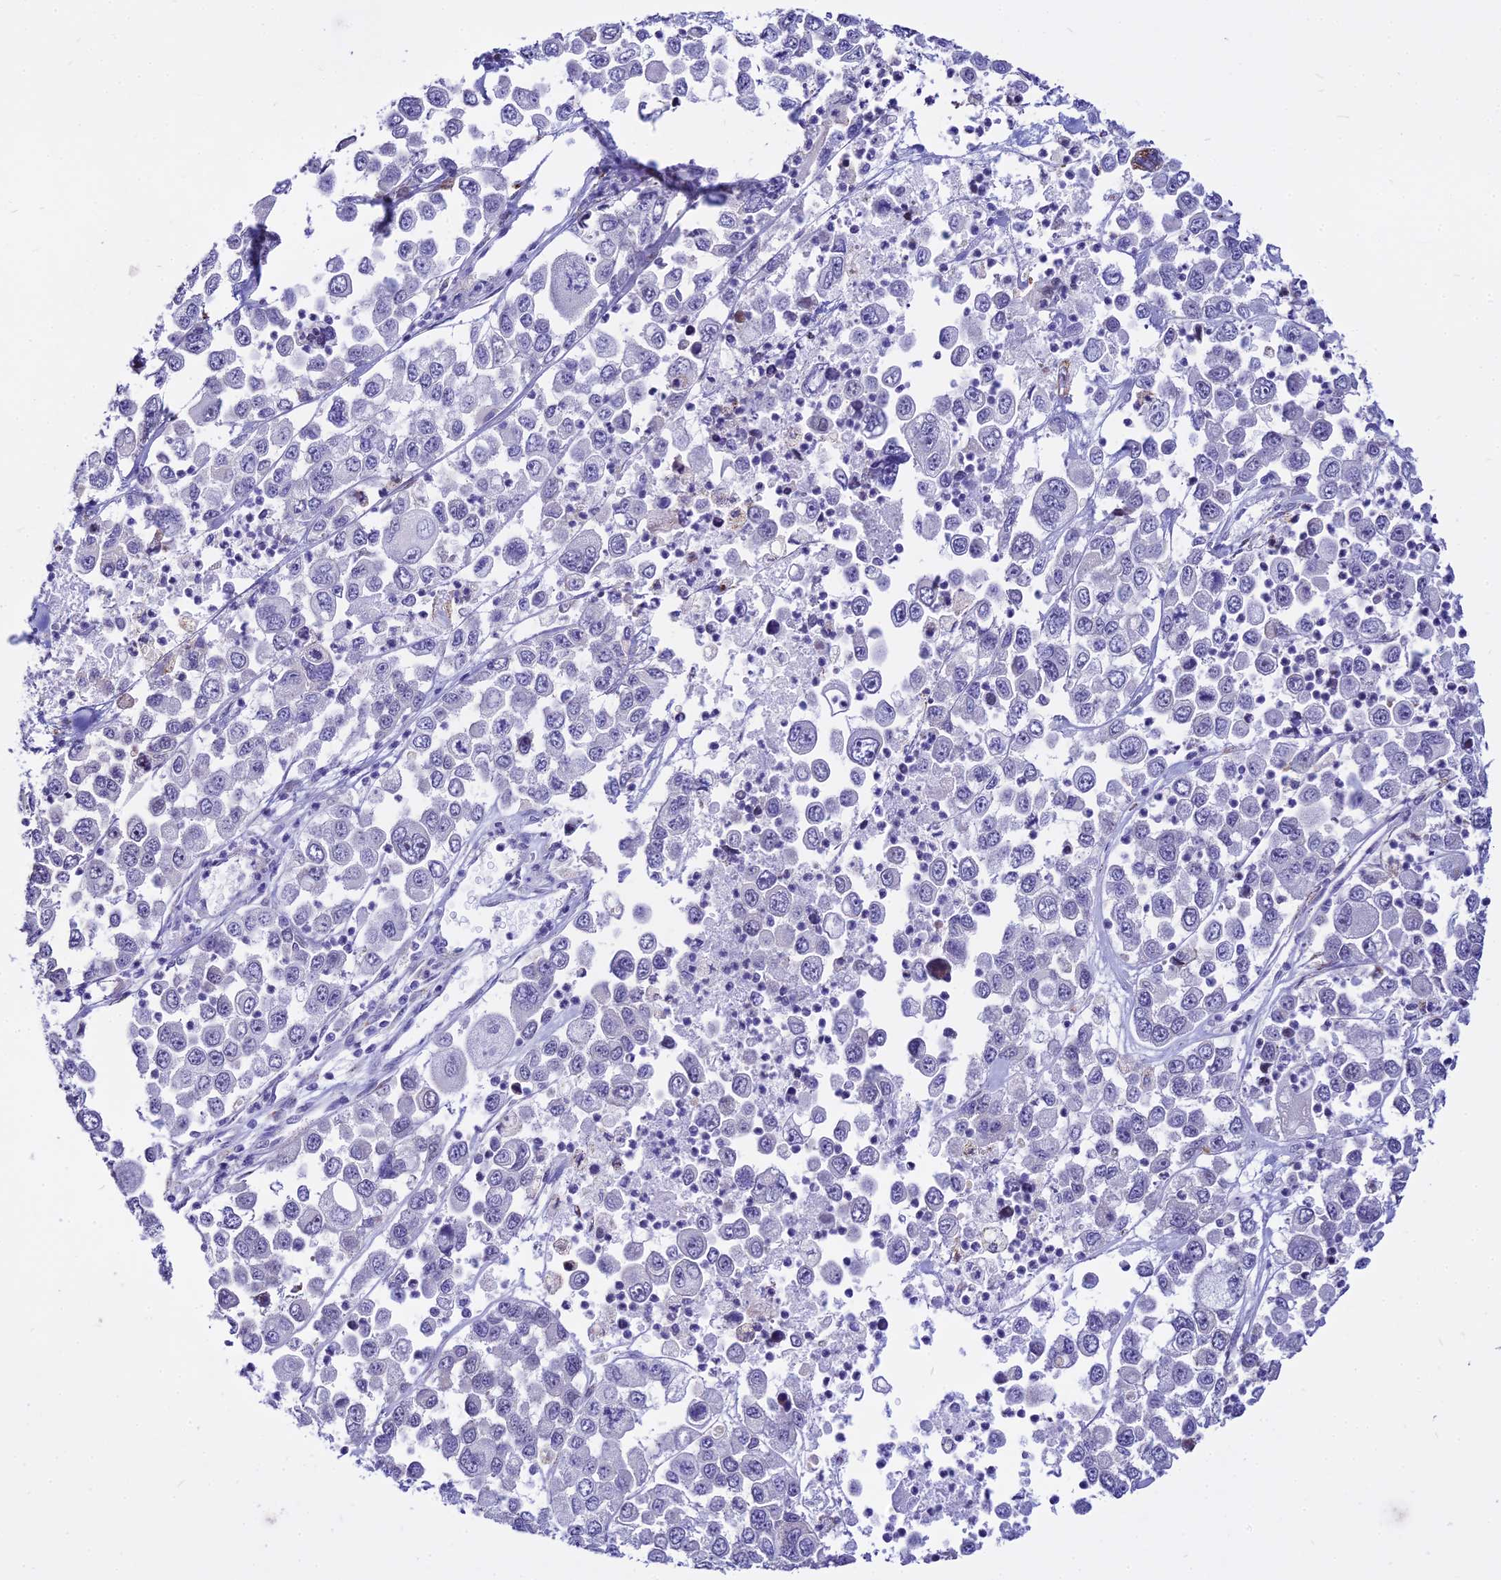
{"staining": {"intensity": "negative", "quantity": "none", "location": "none"}, "tissue": "melanoma", "cell_type": "Tumor cells", "image_type": "cancer", "snomed": [{"axis": "morphology", "description": "Malignant melanoma, Metastatic site"}, {"axis": "topography", "description": "Lymph node"}], "caption": "A histopathology image of human melanoma is negative for staining in tumor cells. The staining was performed using DAB (3,3'-diaminobenzidine) to visualize the protein expression in brown, while the nuclei were stained in blue with hematoxylin (Magnification: 20x).", "gene": "C6orf163", "patient": {"sex": "female", "age": 54}}